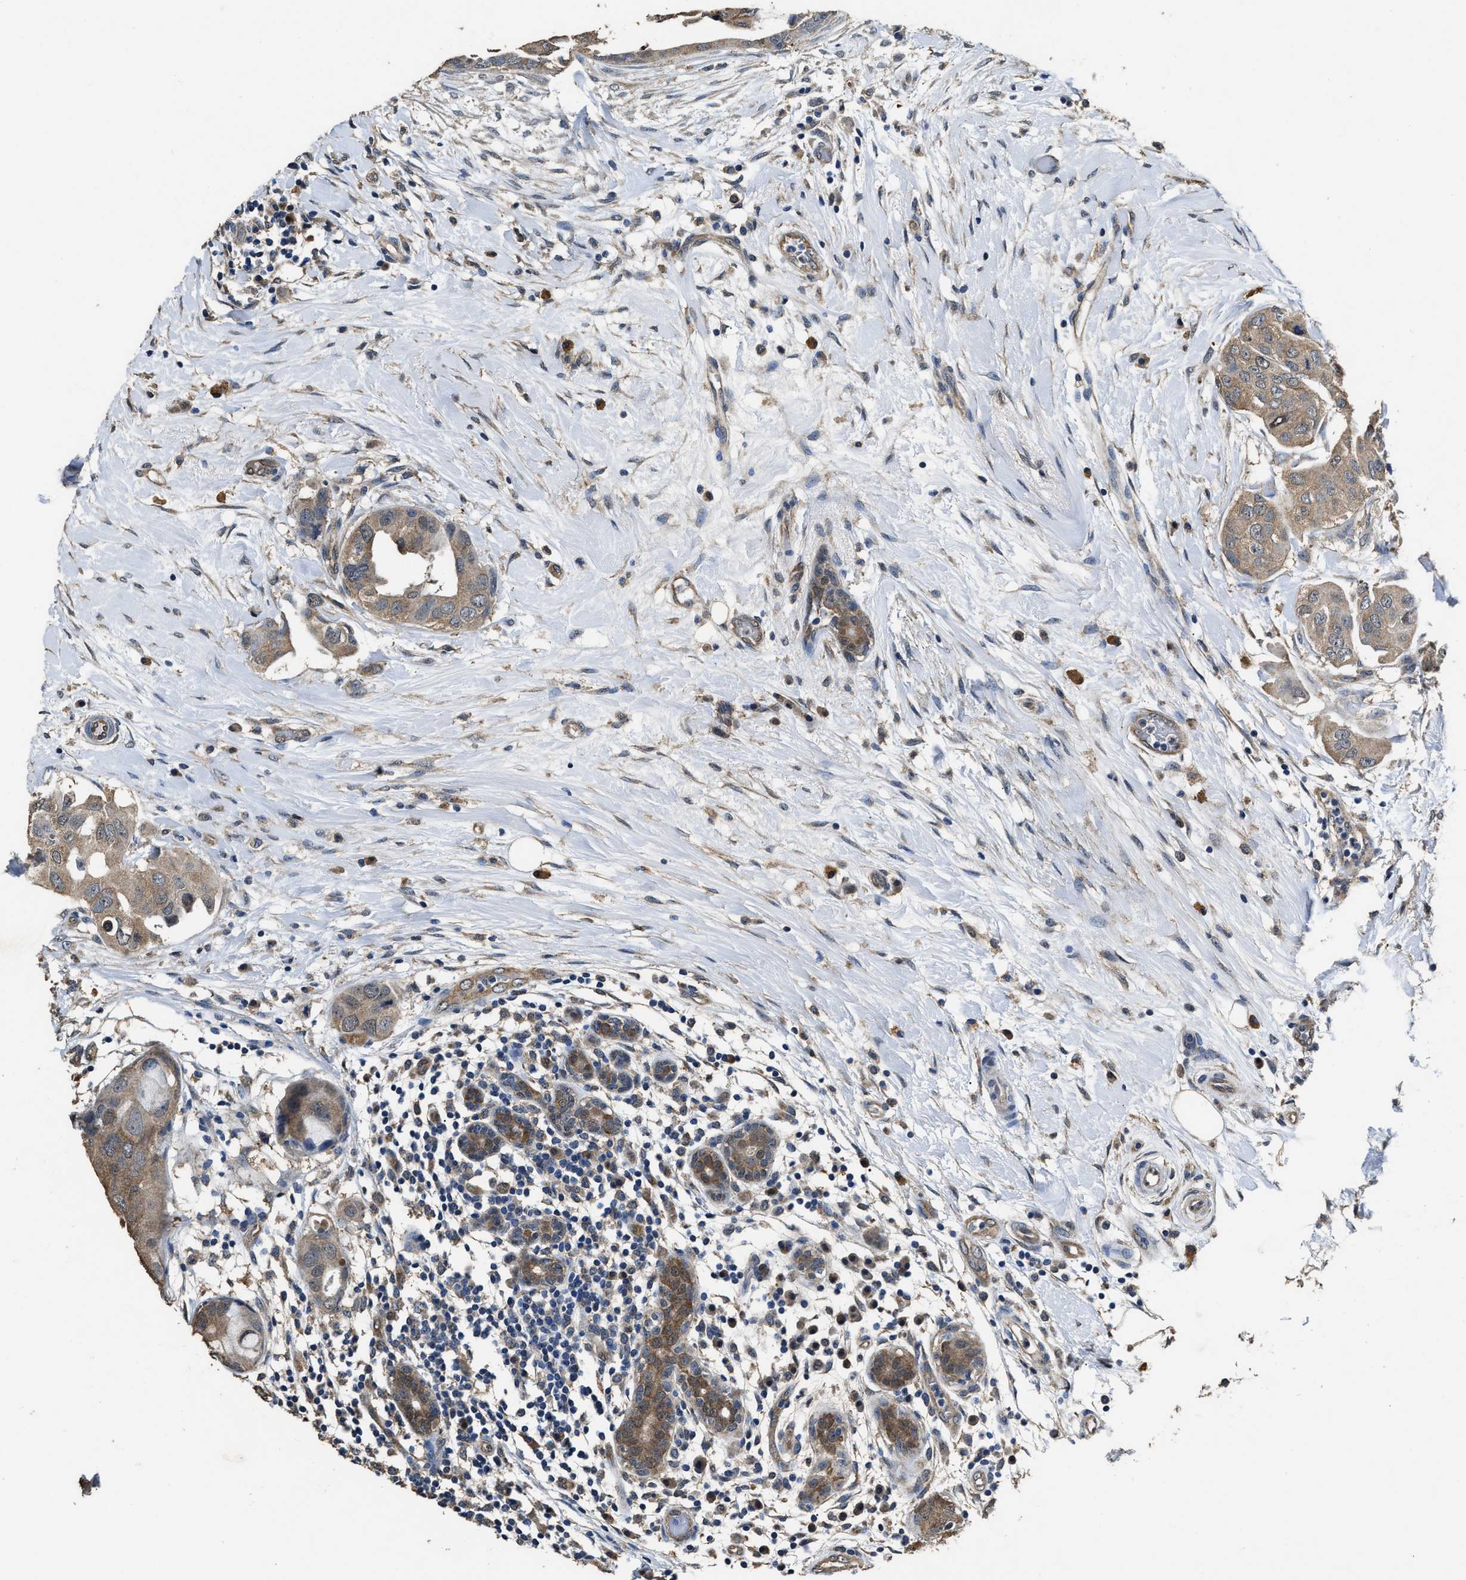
{"staining": {"intensity": "moderate", "quantity": ">75%", "location": "cytoplasmic/membranous"}, "tissue": "breast cancer", "cell_type": "Tumor cells", "image_type": "cancer", "snomed": [{"axis": "morphology", "description": "Normal tissue, NOS"}, {"axis": "morphology", "description": "Duct carcinoma"}, {"axis": "topography", "description": "Breast"}], "caption": "Moderate cytoplasmic/membranous positivity is seen in approximately >75% of tumor cells in breast intraductal carcinoma.", "gene": "YWHAE", "patient": {"sex": "female", "age": 40}}